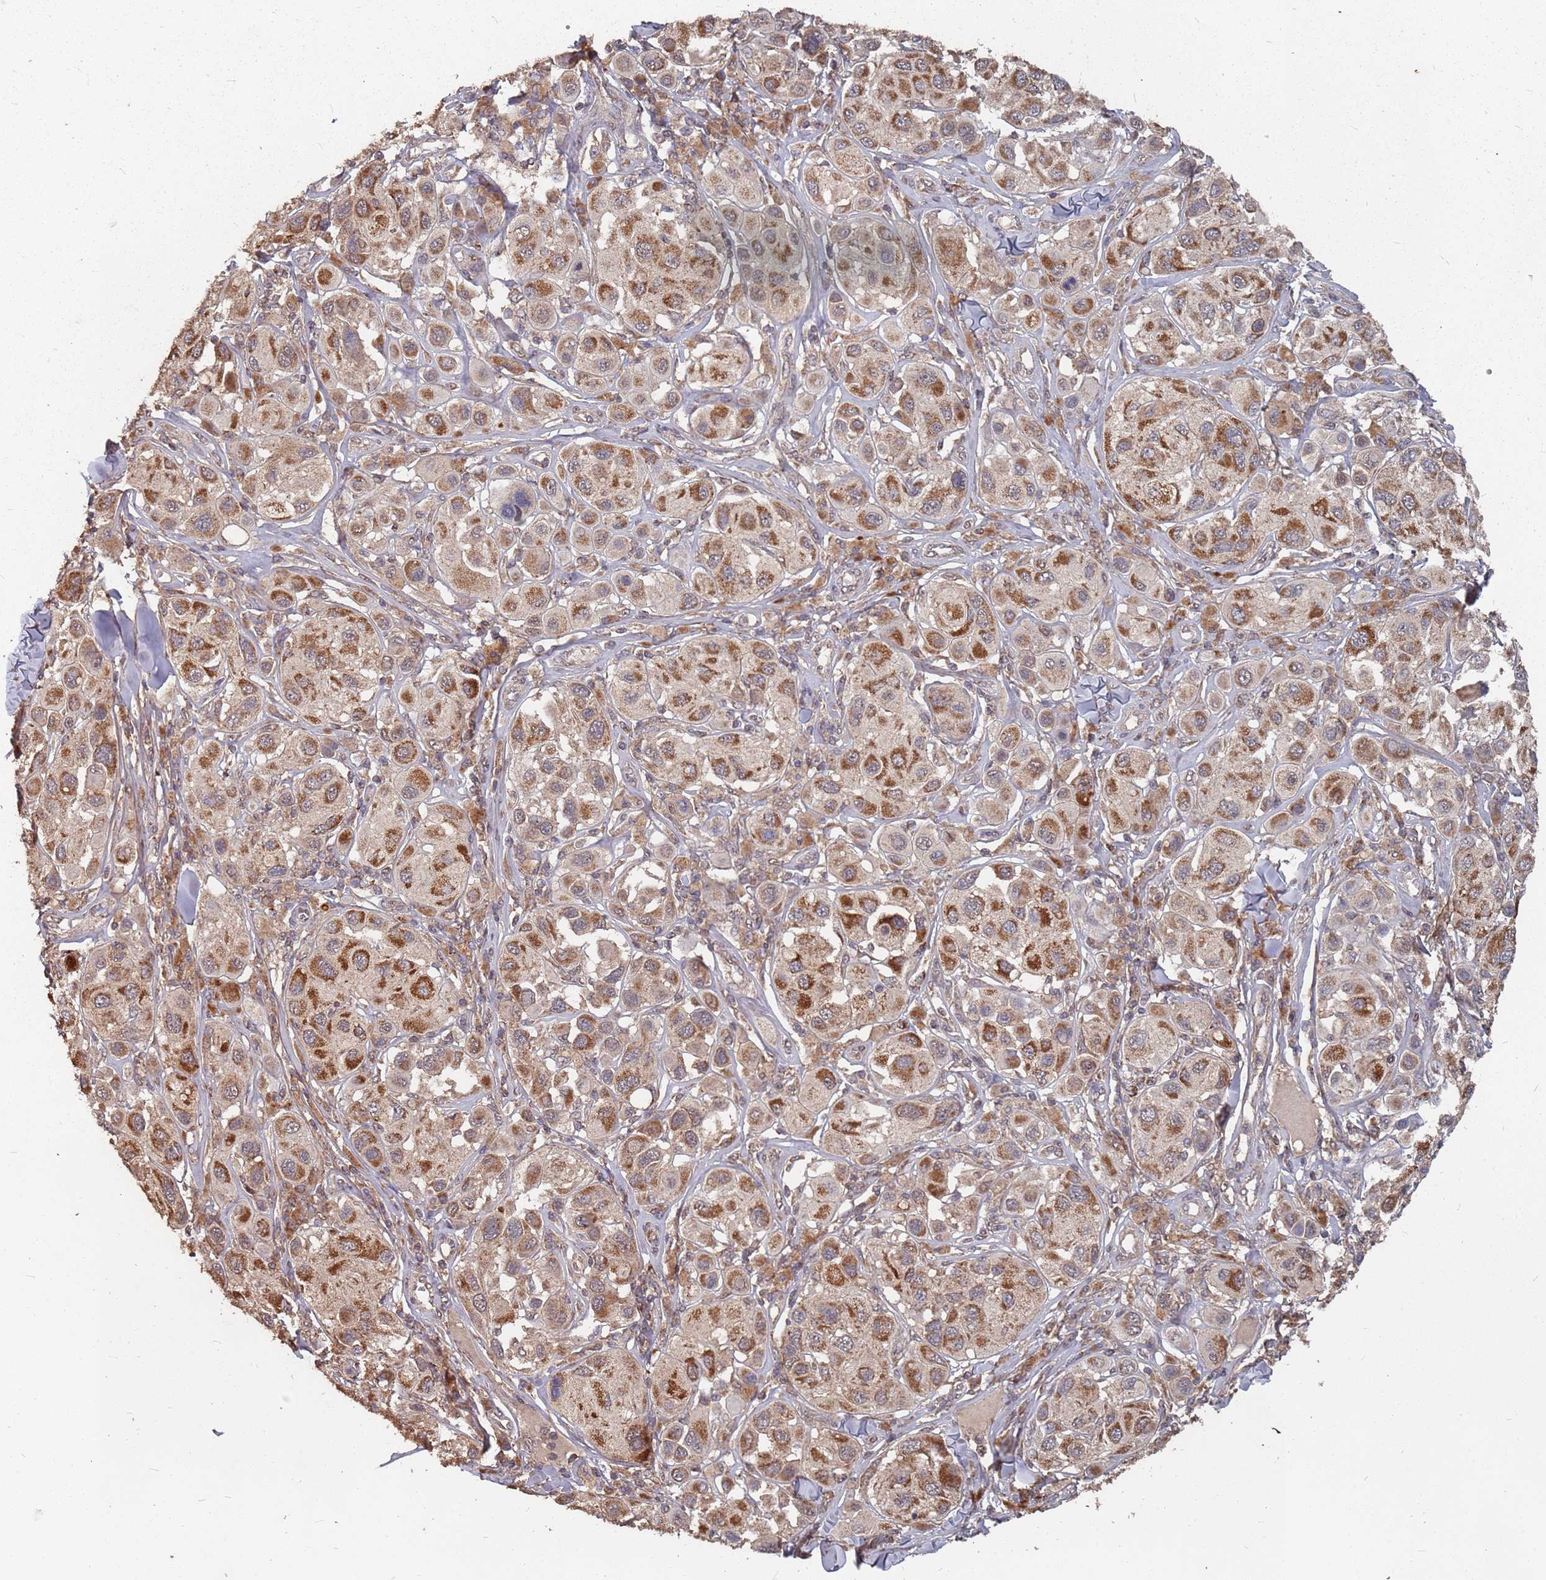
{"staining": {"intensity": "moderate", "quantity": ">75%", "location": "cytoplasmic/membranous"}, "tissue": "melanoma", "cell_type": "Tumor cells", "image_type": "cancer", "snomed": [{"axis": "morphology", "description": "Malignant melanoma, Metastatic site"}, {"axis": "topography", "description": "Skin"}], "caption": "This image shows immunohistochemistry staining of malignant melanoma (metastatic site), with medium moderate cytoplasmic/membranous staining in approximately >75% of tumor cells.", "gene": "PRORP", "patient": {"sex": "male", "age": 41}}